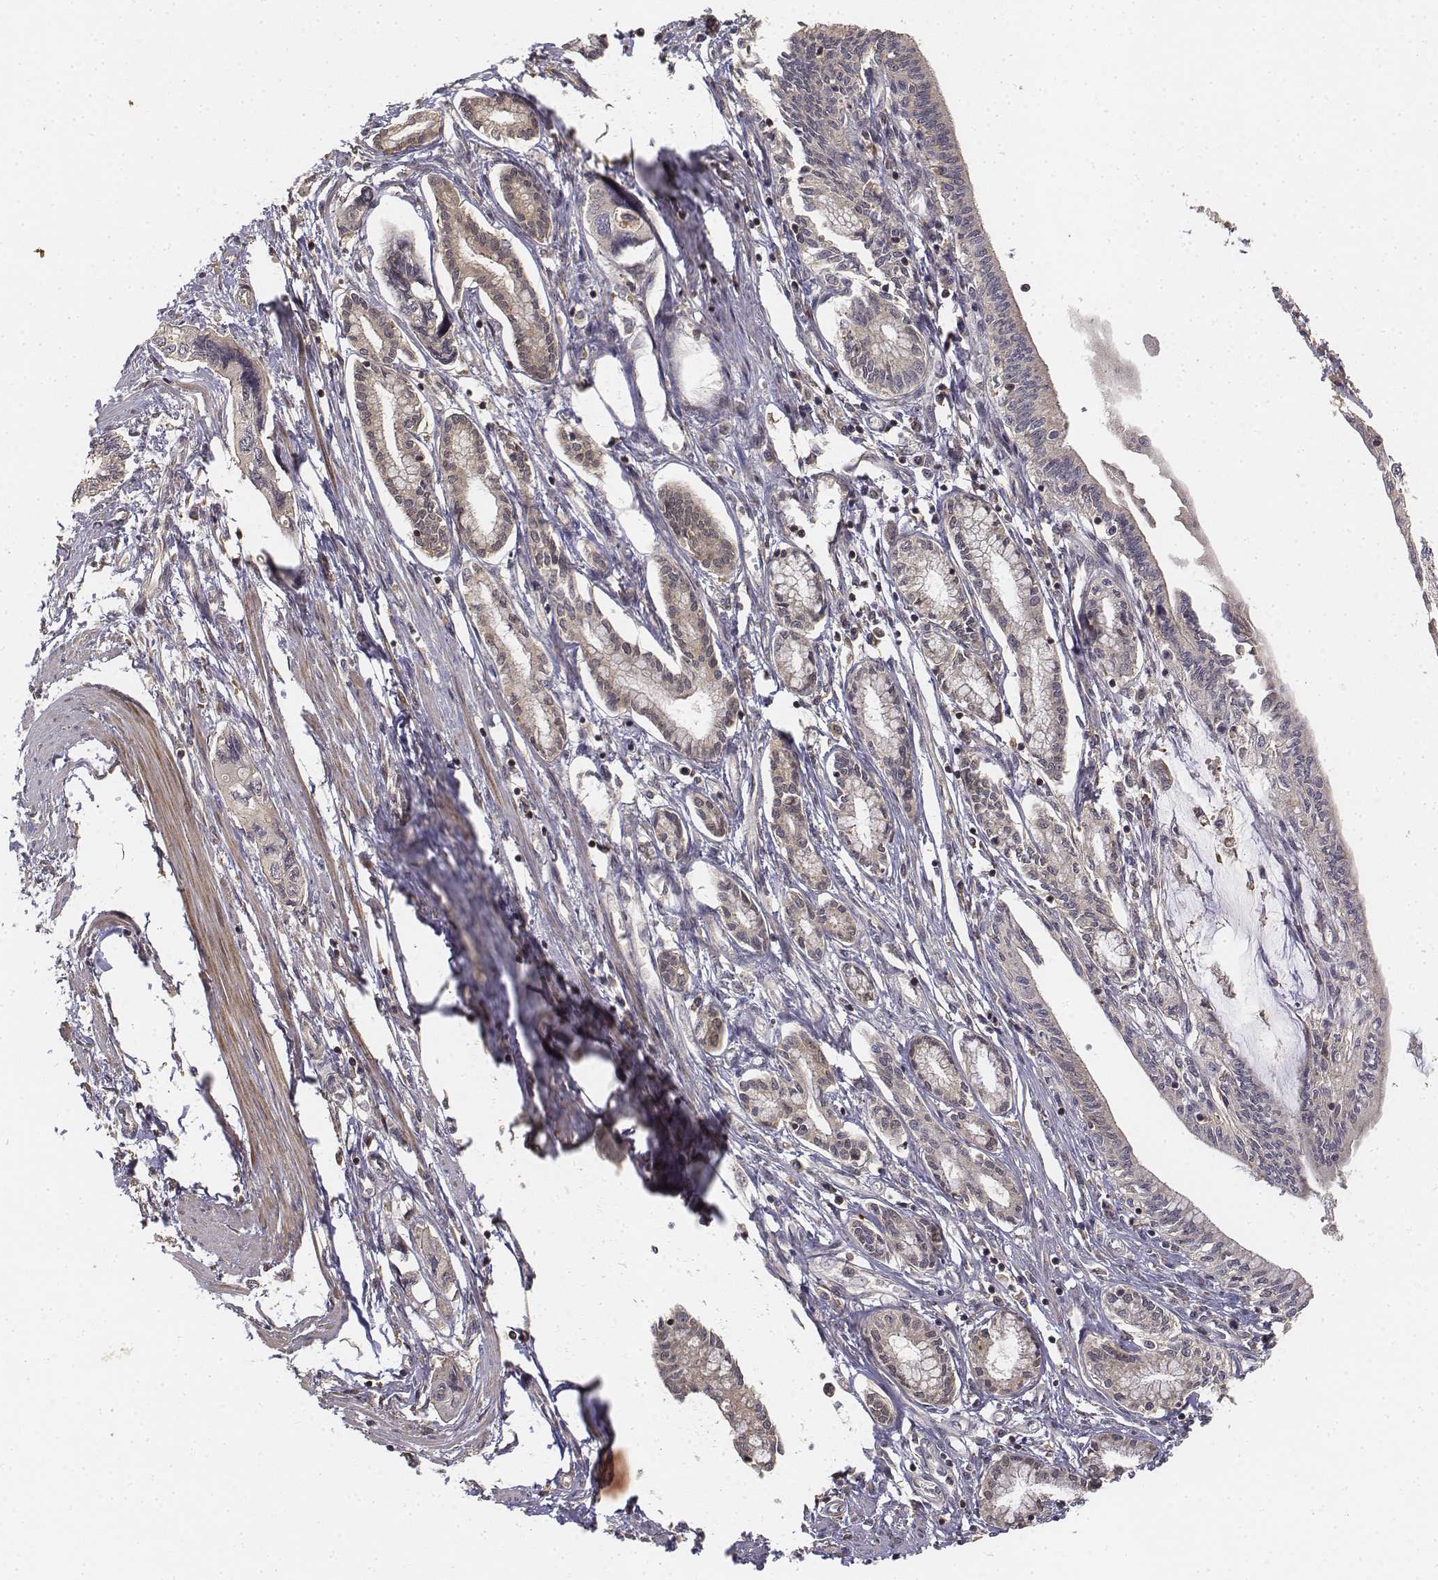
{"staining": {"intensity": "weak", "quantity": ">75%", "location": "cytoplasmic/membranous"}, "tissue": "pancreatic cancer", "cell_type": "Tumor cells", "image_type": "cancer", "snomed": [{"axis": "morphology", "description": "Adenocarcinoma, NOS"}, {"axis": "topography", "description": "Pancreas"}], "caption": "Tumor cells show low levels of weak cytoplasmic/membranous positivity in about >75% of cells in human pancreatic cancer (adenocarcinoma). (Stains: DAB in brown, nuclei in blue, Microscopy: brightfield microscopy at high magnification).", "gene": "FBXO21", "patient": {"sex": "female", "age": 76}}